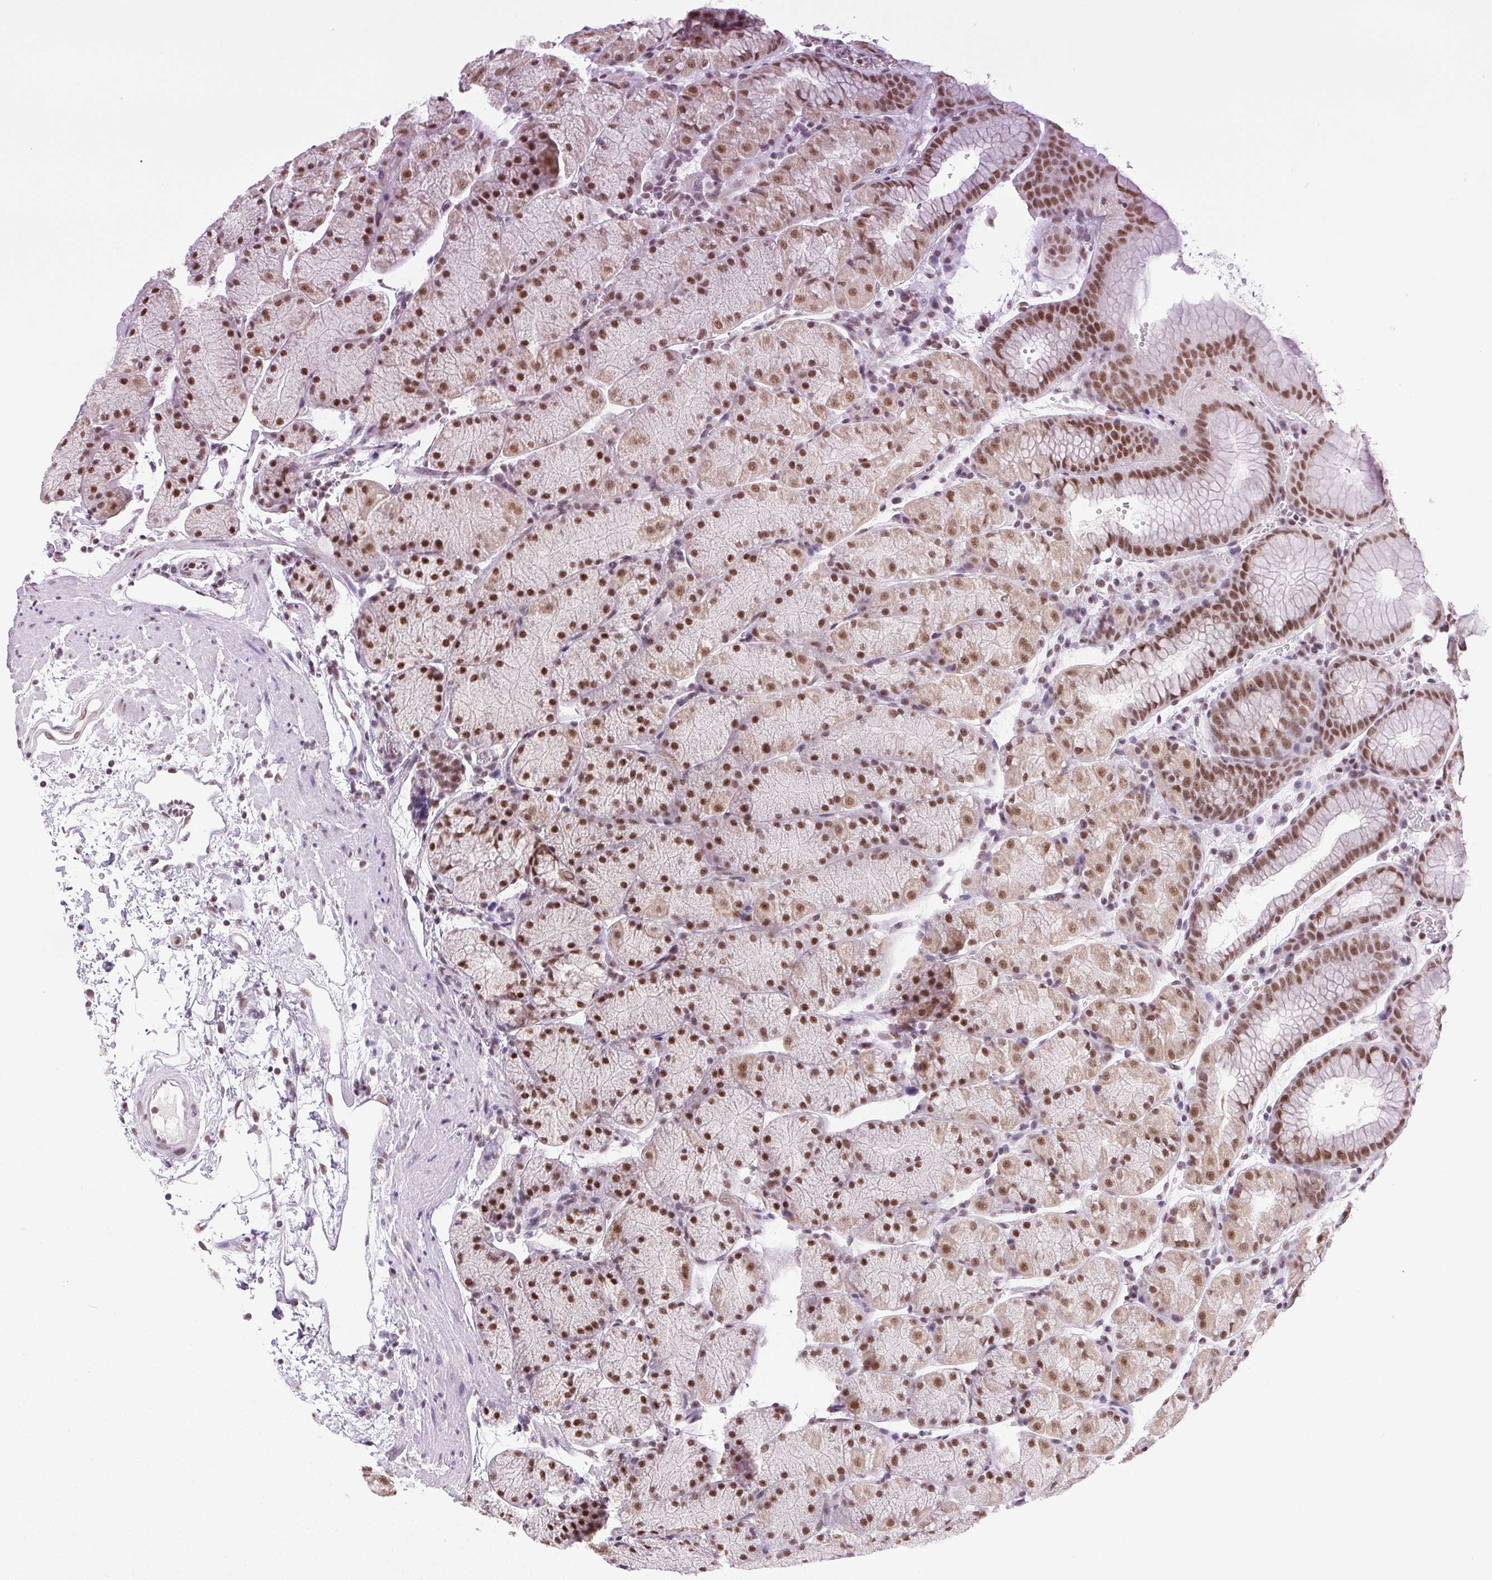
{"staining": {"intensity": "moderate", "quantity": ">75%", "location": "cytoplasmic/membranous,nuclear"}, "tissue": "stomach", "cell_type": "Glandular cells", "image_type": "normal", "snomed": [{"axis": "morphology", "description": "Normal tissue, NOS"}, {"axis": "topography", "description": "Stomach, upper"}, {"axis": "topography", "description": "Stomach"}], "caption": "Stomach stained with immunohistochemistry (IHC) displays moderate cytoplasmic/membranous,nuclear staining in about >75% of glandular cells.", "gene": "TRA2B", "patient": {"sex": "male", "age": 76}}